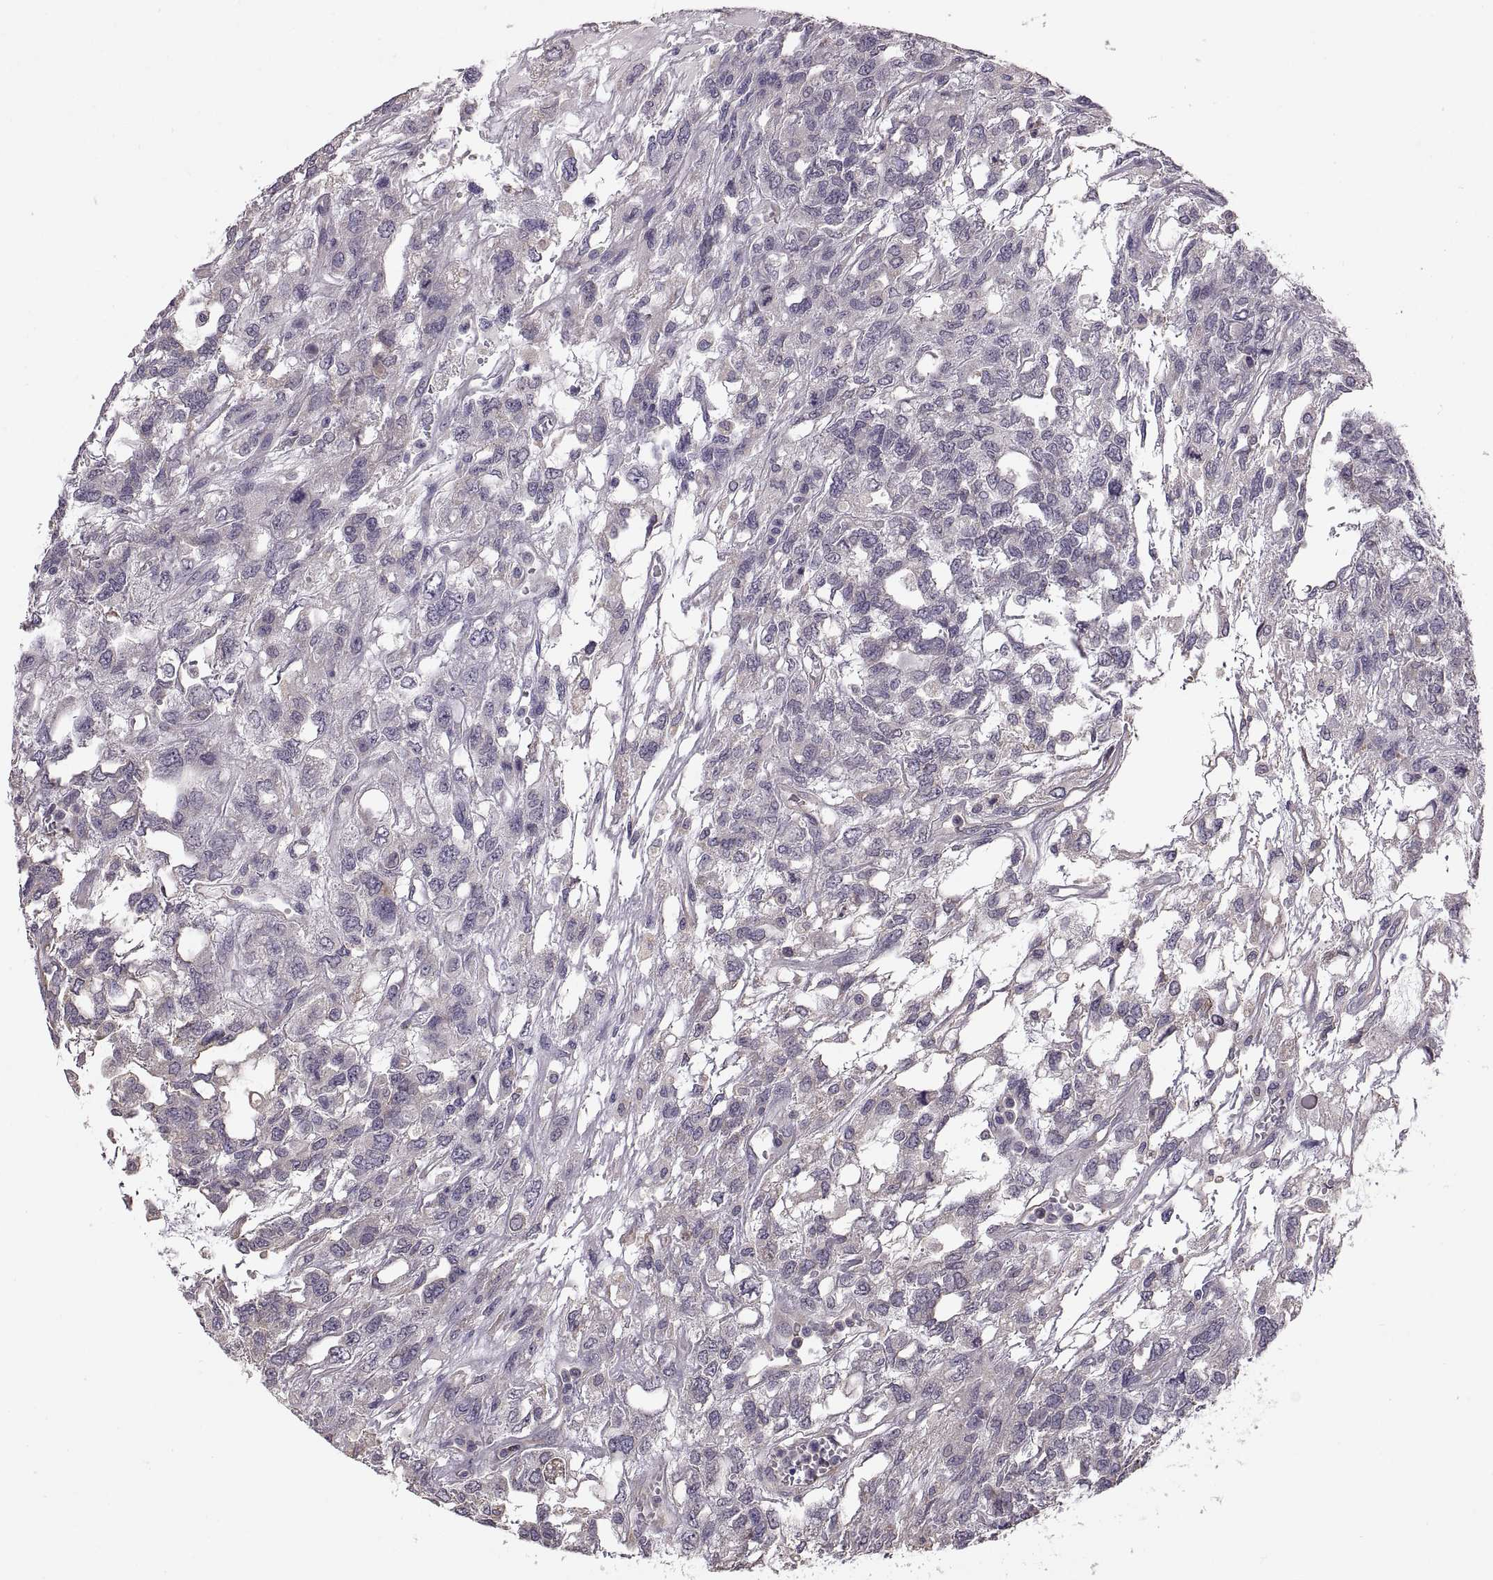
{"staining": {"intensity": "negative", "quantity": "none", "location": "none"}, "tissue": "testis cancer", "cell_type": "Tumor cells", "image_type": "cancer", "snomed": [{"axis": "morphology", "description": "Seminoma, NOS"}, {"axis": "topography", "description": "Testis"}], "caption": "A photomicrograph of seminoma (testis) stained for a protein shows no brown staining in tumor cells. Brightfield microscopy of IHC stained with DAB (brown) and hematoxylin (blue), captured at high magnification.", "gene": "MAGEB18", "patient": {"sex": "male", "age": 52}}